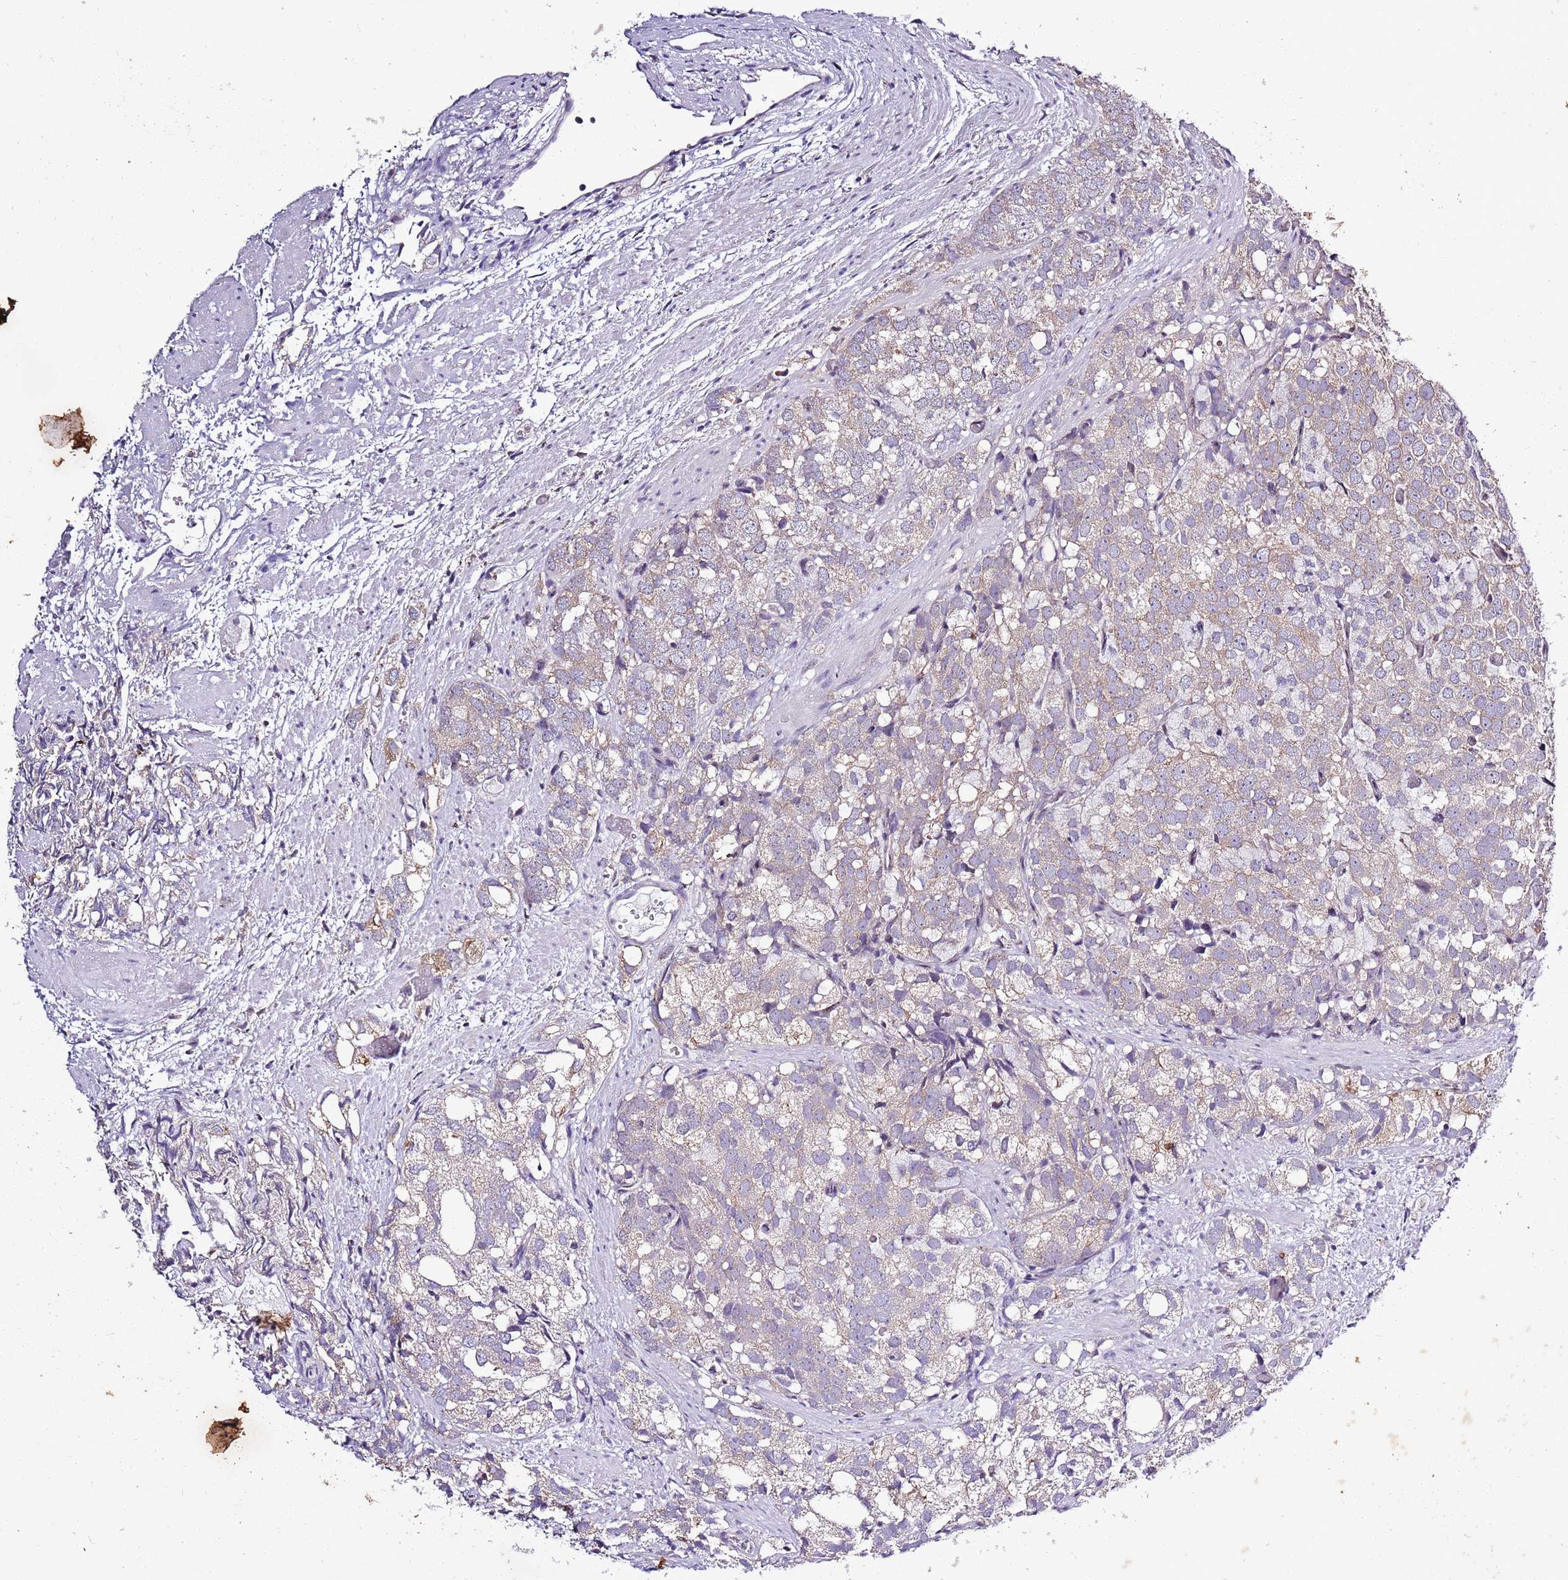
{"staining": {"intensity": "negative", "quantity": "none", "location": "none"}, "tissue": "prostate cancer", "cell_type": "Tumor cells", "image_type": "cancer", "snomed": [{"axis": "morphology", "description": "Adenocarcinoma, High grade"}, {"axis": "topography", "description": "Prostate"}], "caption": "Immunohistochemistry (IHC) of human prostate cancer demonstrates no positivity in tumor cells.", "gene": "CAPN9", "patient": {"sex": "male", "age": 82}}